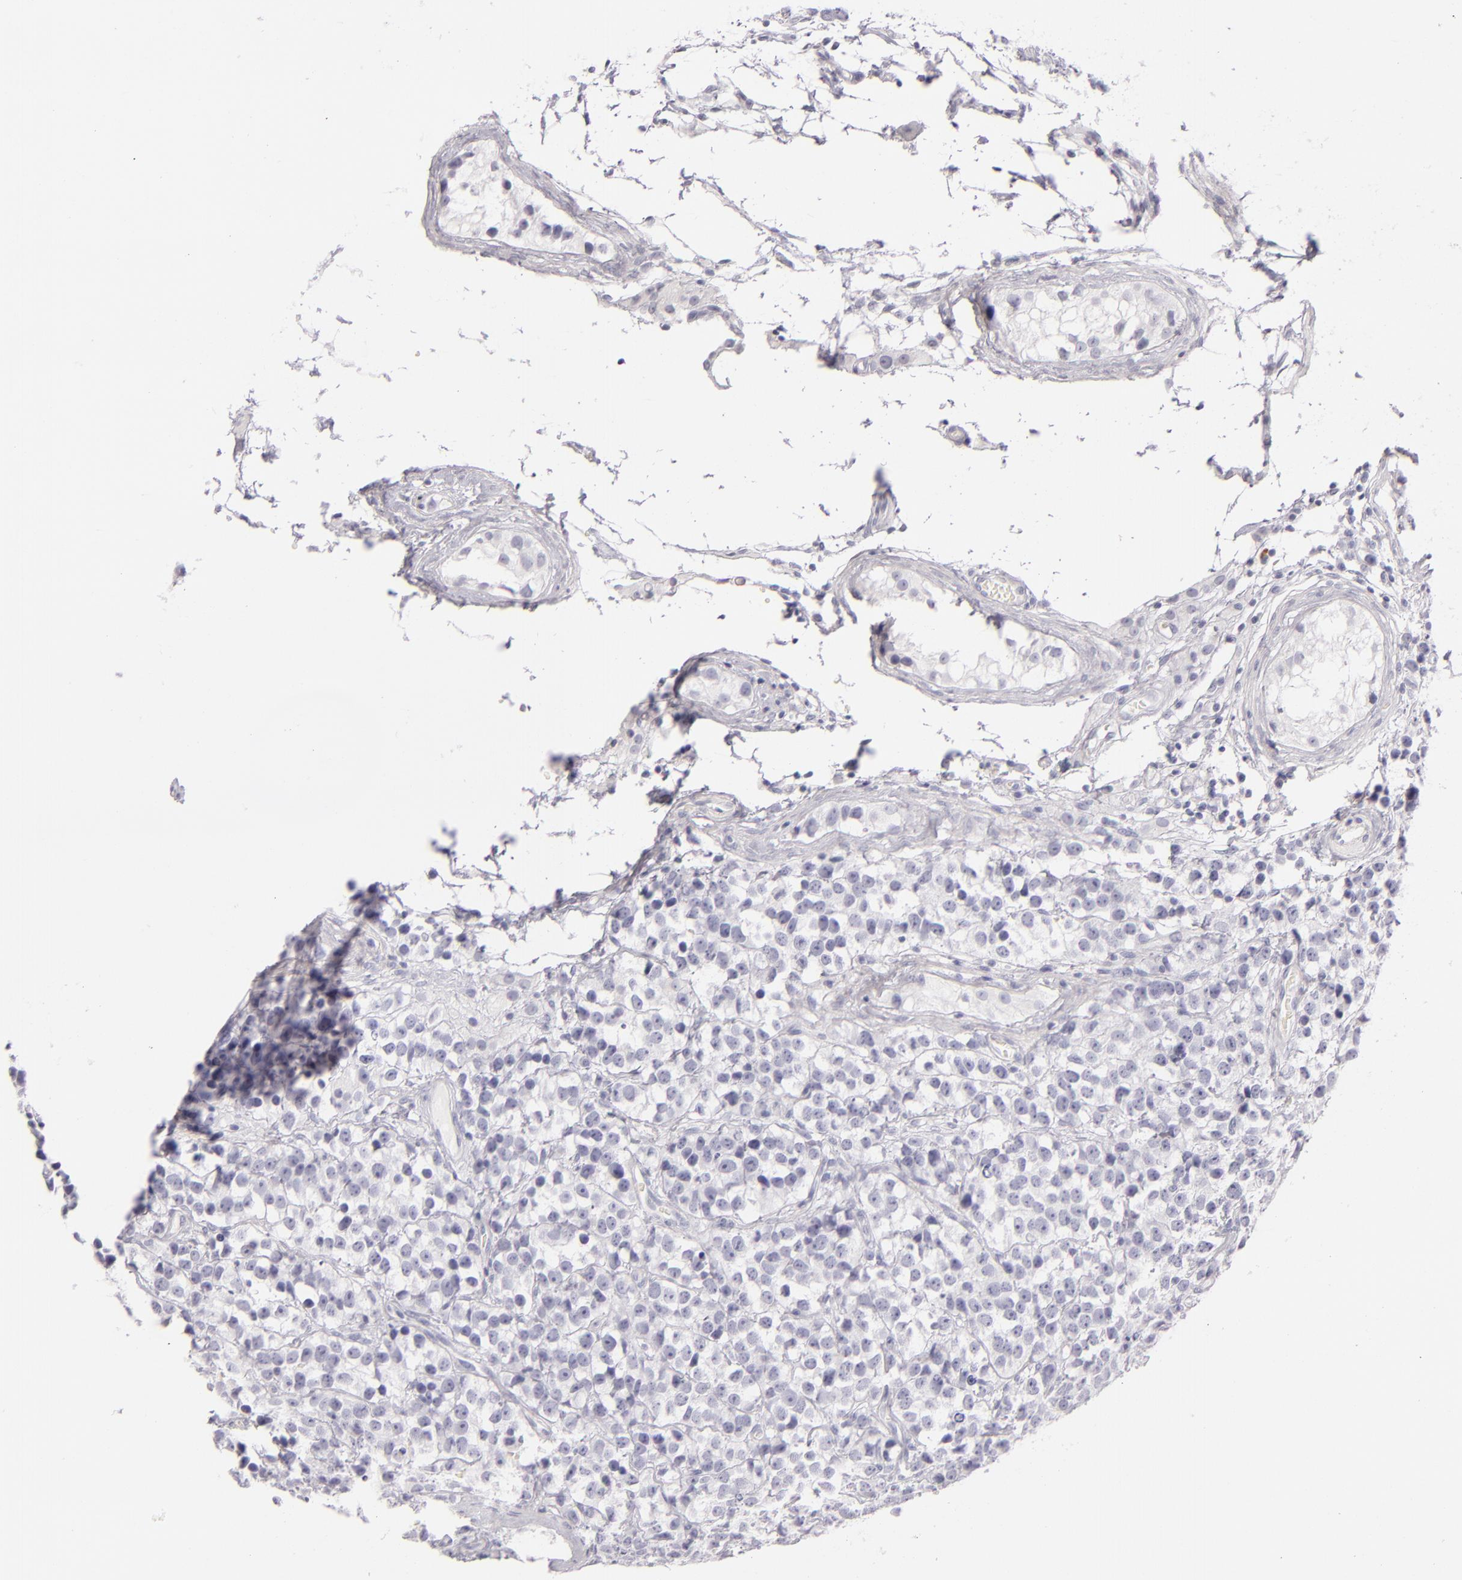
{"staining": {"intensity": "negative", "quantity": "none", "location": "none"}, "tissue": "testis cancer", "cell_type": "Tumor cells", "image_type": "cancer", "snomed": [{"axis": "morphology", "description": "Seminoma, NOS"}, {"axis": "topography", "description": "Testis"}], "caption": "IHC of human testis seminoma demonstrates no staining in tumor cells. (DAB (3,3'-diaminobenzidine) IHC, high magnification).", "gene": "CD207", "patient": {"sex": "male", "age": 25}}